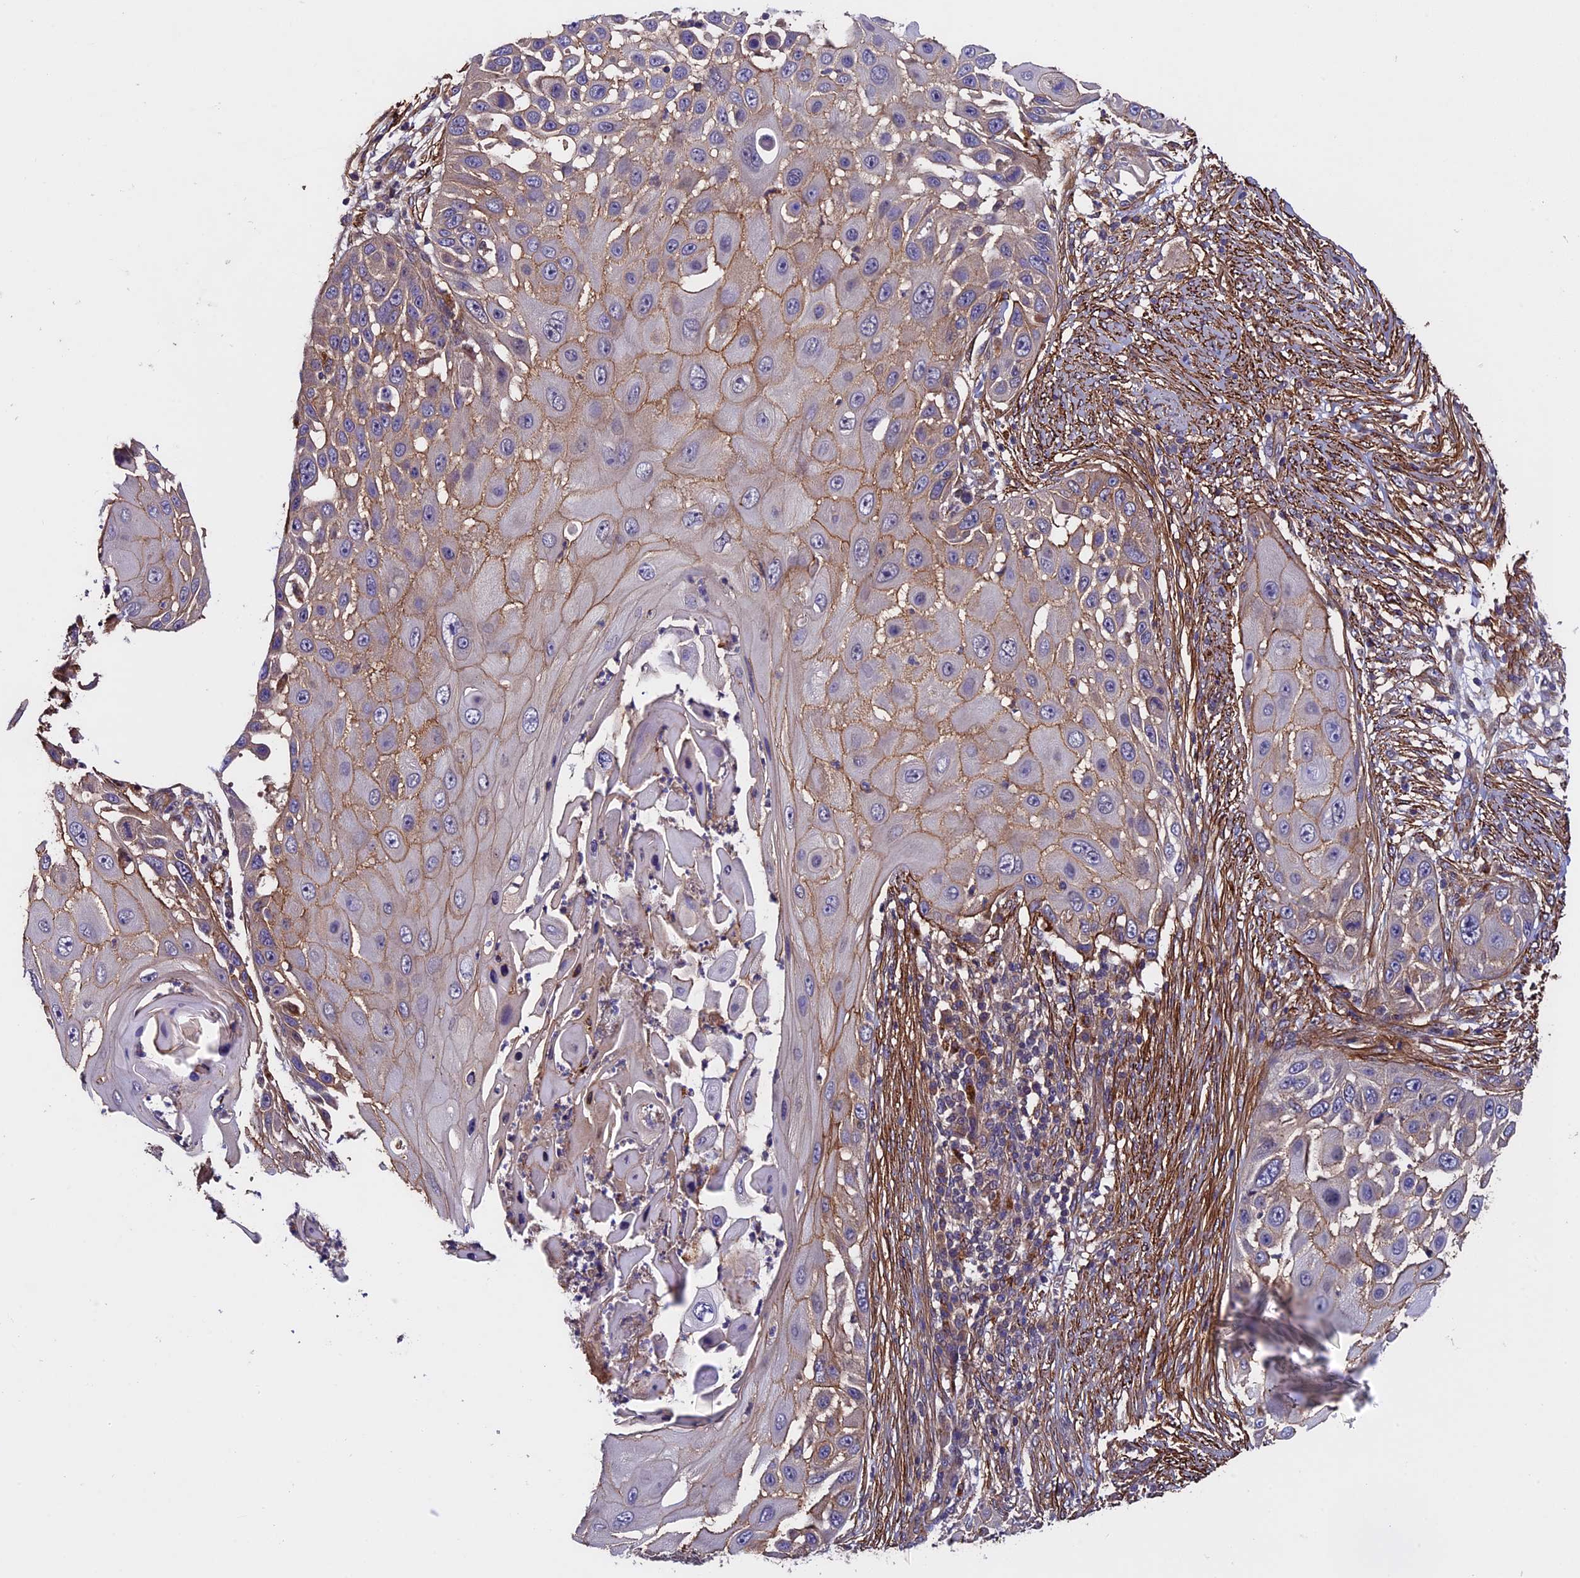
{"staining": {"intensity": "weak", "quantity": "25%-75%", "location": "cytoplasmic/membranous"}, "tissue": "skin cancer", "cell_type": "Tumor cells", "image_type": "cancer", "snomed": [{"axis": "morphology", "description": "Squamous cell carcinoma, NOS"}, {"axis": "topography", "description": "Skin"}], "caption": "Brown immunohistochemical staining in human squamous cell carcinoma (skin) demonstrates weak cytoplasmic/membranous positivity in about 25%-75% of tumor cells.", "gene": "SLC9A5", "patient": {"sex": "female", "age": 44}}